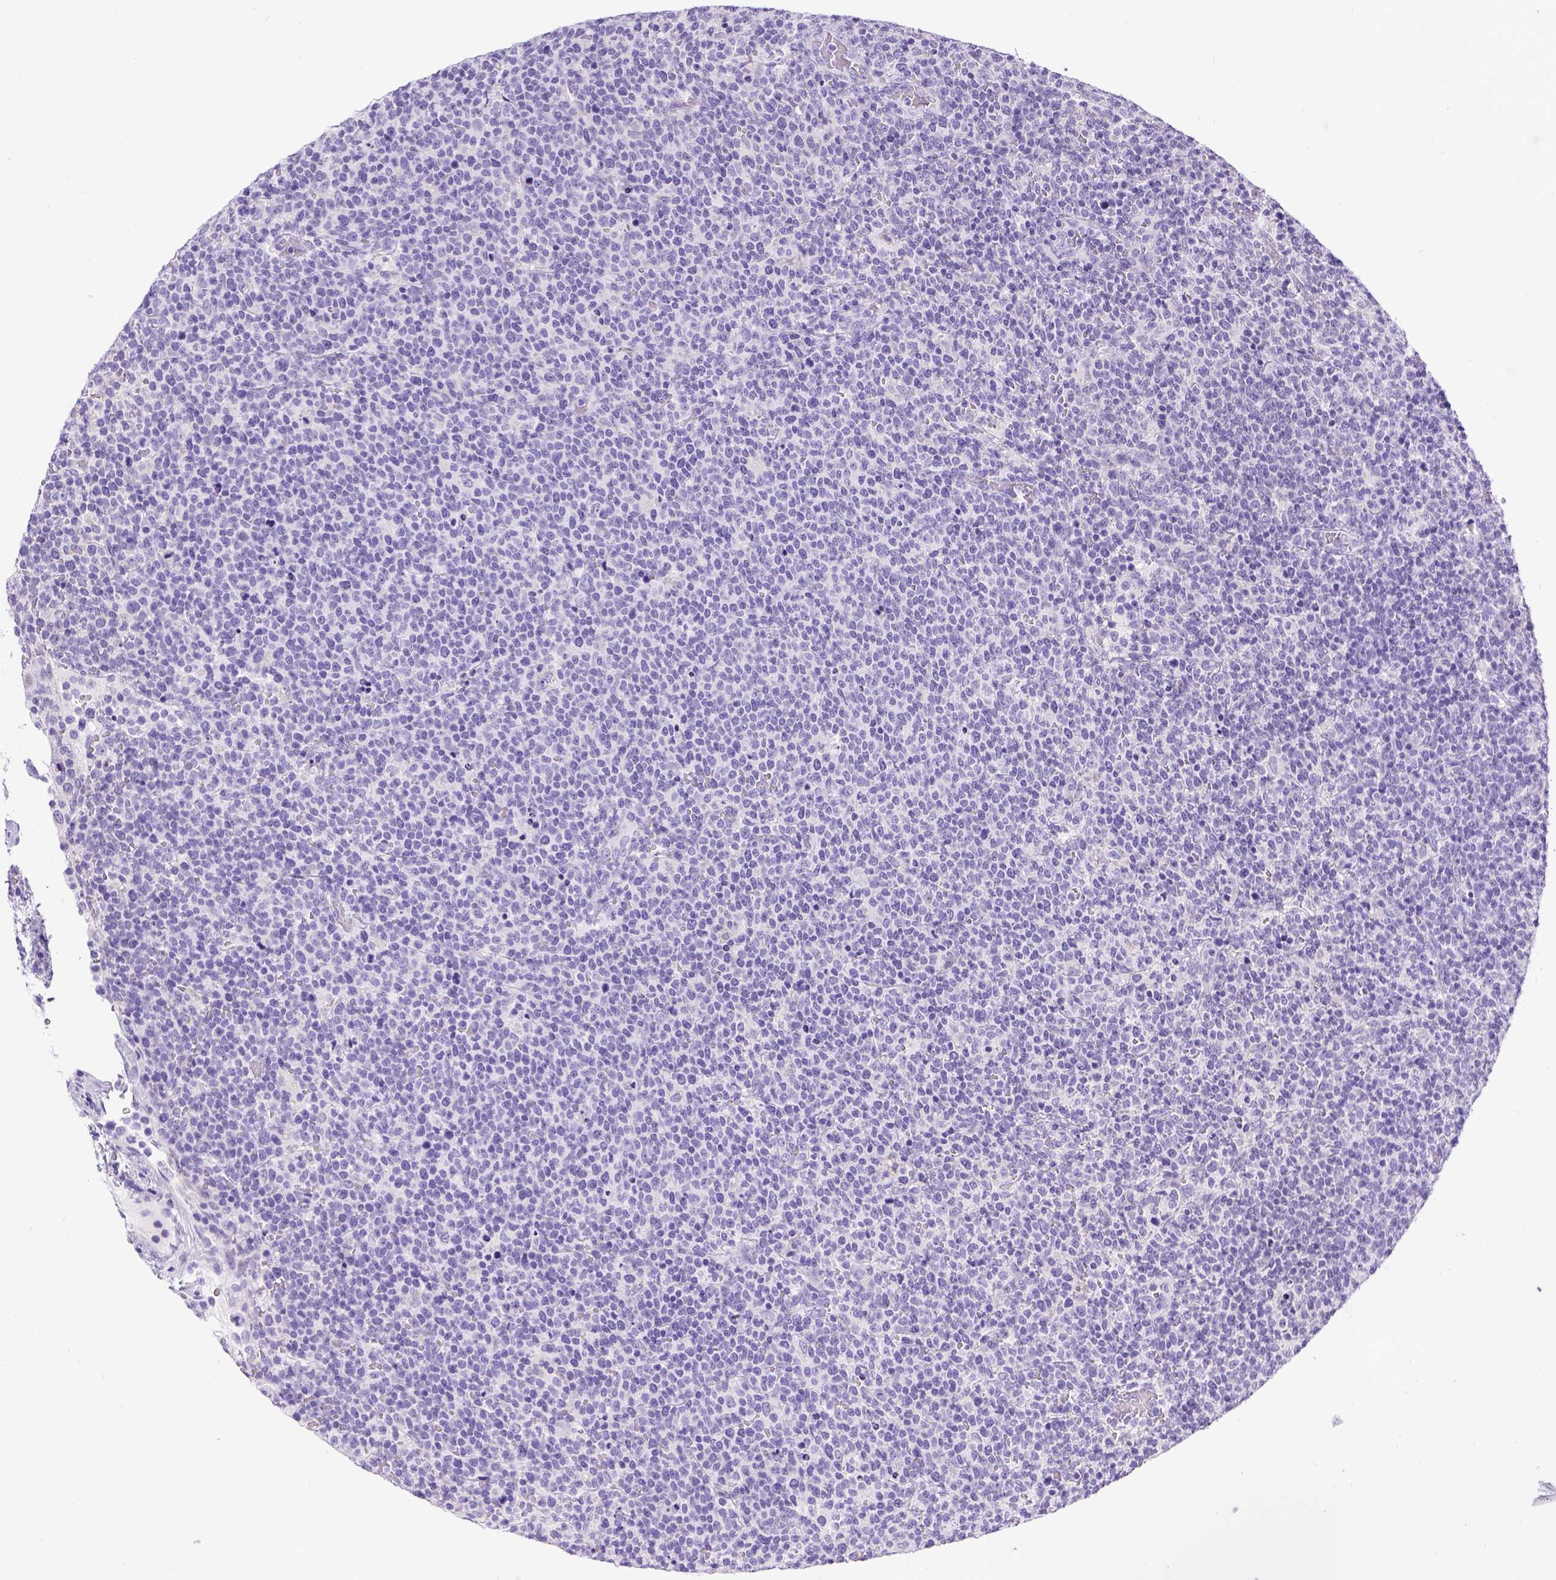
{"staining": {"intensity": "negative", "quantity": "none", "location": "none"}, "tissue": "lymphoma", "cell_type": "Tumor cells", "image_type": "cancer", "snomed": [{"axis": "morphology", "description": "Malignant lymphoma, non-Hodgkin's type, High grade"}, {"axis": "topography", "description": "Lymph node"}], "caption": "Lymphoma stained for a protein using immunohistochemistry displays no expression tumor cells.", "gene": "SATB2", "patient": {"sex": "male", "age": 61}}